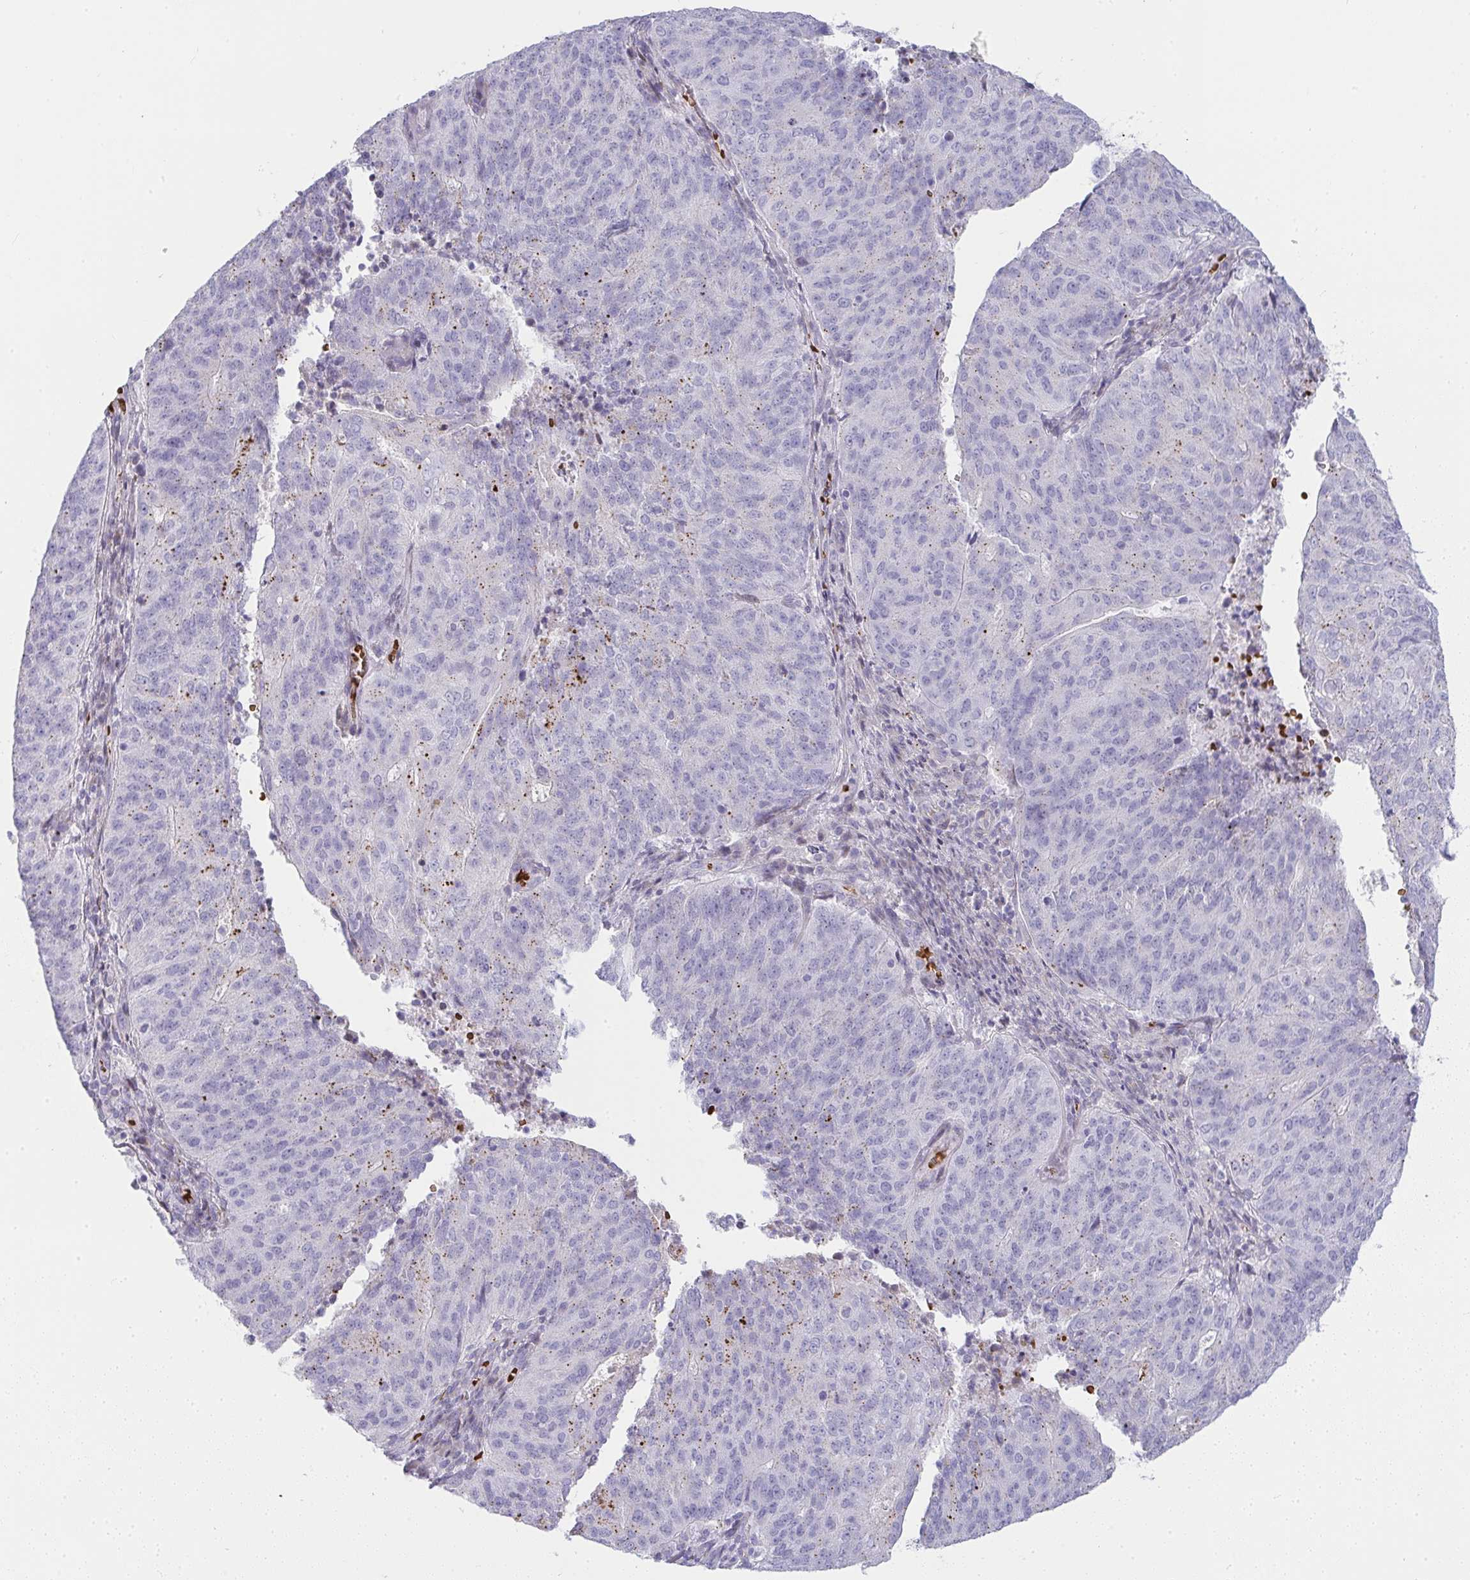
{"staining": {"intensity": "negative", "quantity": "none", "location": "none"}, "tissue": "endometrial cancer", "cell_type": "Tumor cells", "image_type": "cancer", "snomed": [{"axis": "morphology", "description": "Adenocarcinoma, NOS"}, {"axis": "topography", "description": "Endometrium"}], "caption": "Human endometrial cancer stained for a protein using immunohistochemistry (IHC) reveals no staining in tumor cells.", "gene": "ZNF182", "patient": {"sex": "female", "age": 82}}